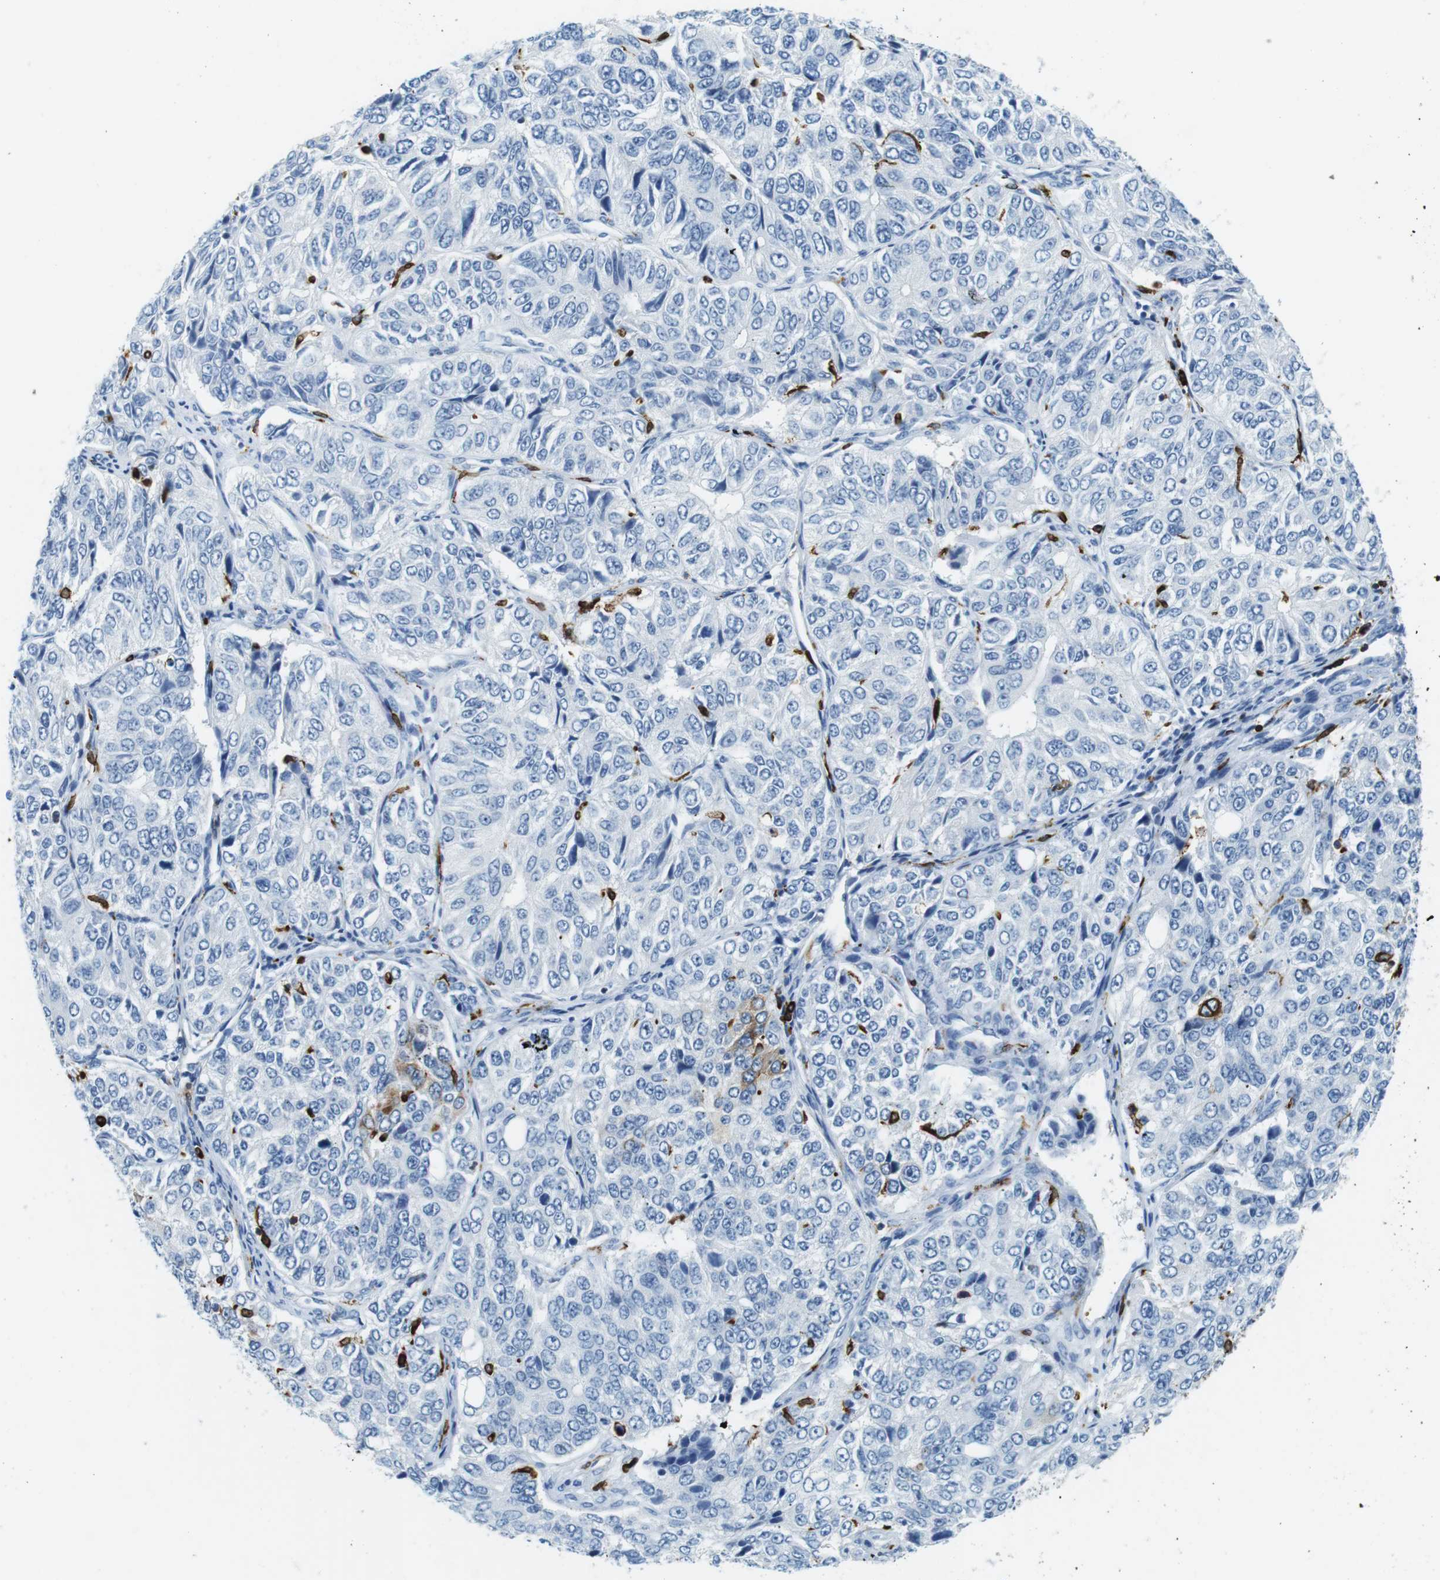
{"staining": {"intensity": "negative", "quantity": "none", "location": "none"}, "tissue": "ovarian cancer", "cell_type": "Tumor cells", "image_type": "cancer", "snomed": [{"axis": "morphology", "description": "Carcinoma, endometroid"}, {"axis": "topography", "description": "Ovary"}], "caption": "Immunohistochemistry (IHC) photomicrograph of neoplastic tissue: human ovarian cancer (endometroid carcinoma) stained with DAB displays no significant protein positivity in tumor cells. (Brightfield microscopy of DAB (3,3'-diaminobenzidine) IHC at high magnification).", "gene": "CIITA", "patient": {"sex": "female", "age": 51}}